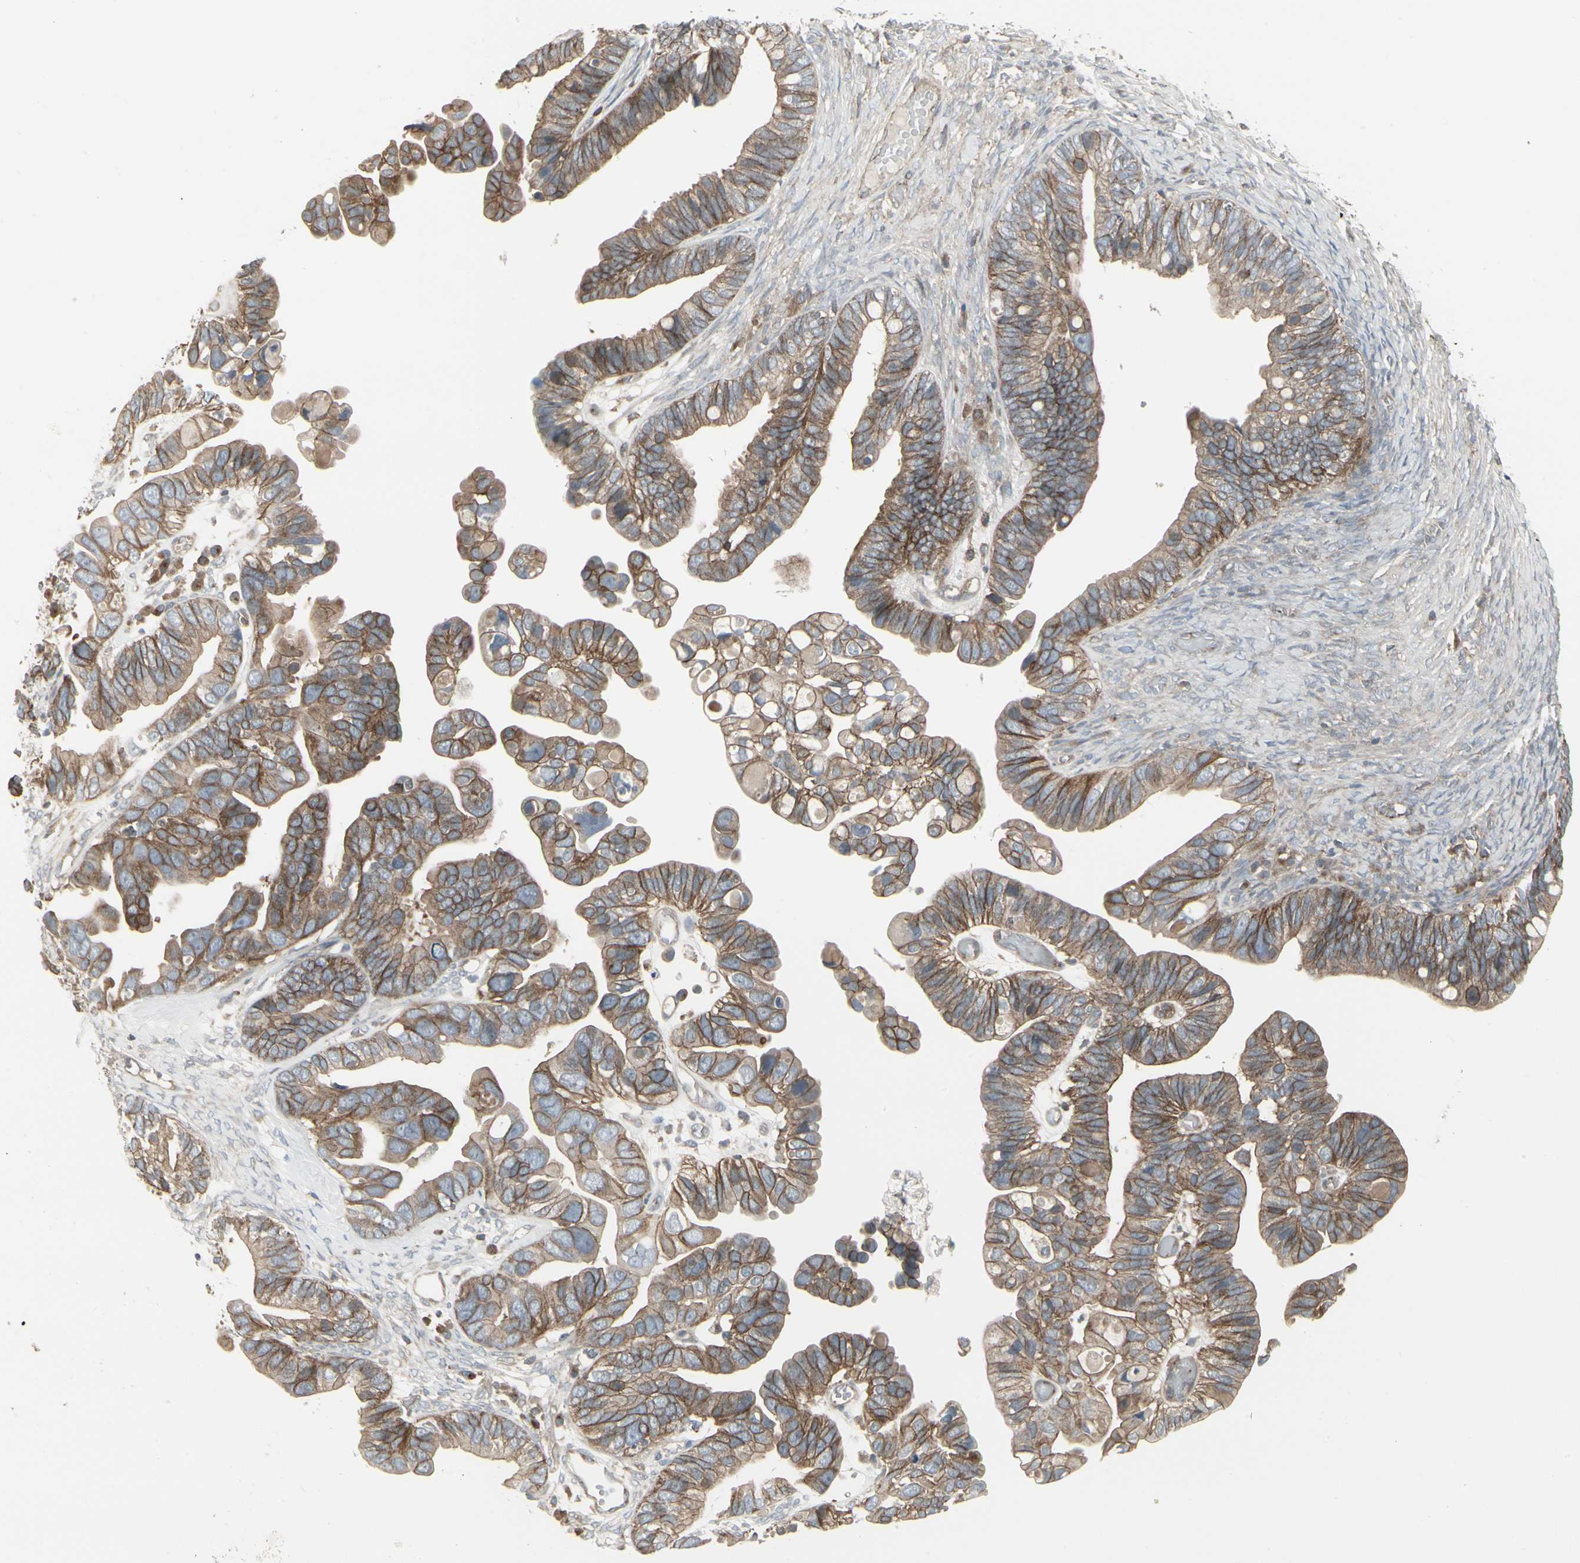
{"staining": {"intensity": "moderate", "quantity": ">75%", "location": "cytoplasmic/membranous"}, "tissue": "ovarian cancer", "cell_type": "Tumor cells", "image_type": "cancer", "snomed": [{"axis": "morphology", "description": "Cystadenocarcinoma, serous, NOS"}, {"axis": "topography", "description": "Ovary"}], "caption": "Approximately >75% of tumor cells in human ovarian cancer (serous cystadenocarcinoma) exhibit moderate cytoplasmic/membranous protein expression as visualized by brown immunohistochemical staining.", "gene": "EPS15", "patient": {"sex": "female", "age": 56}}